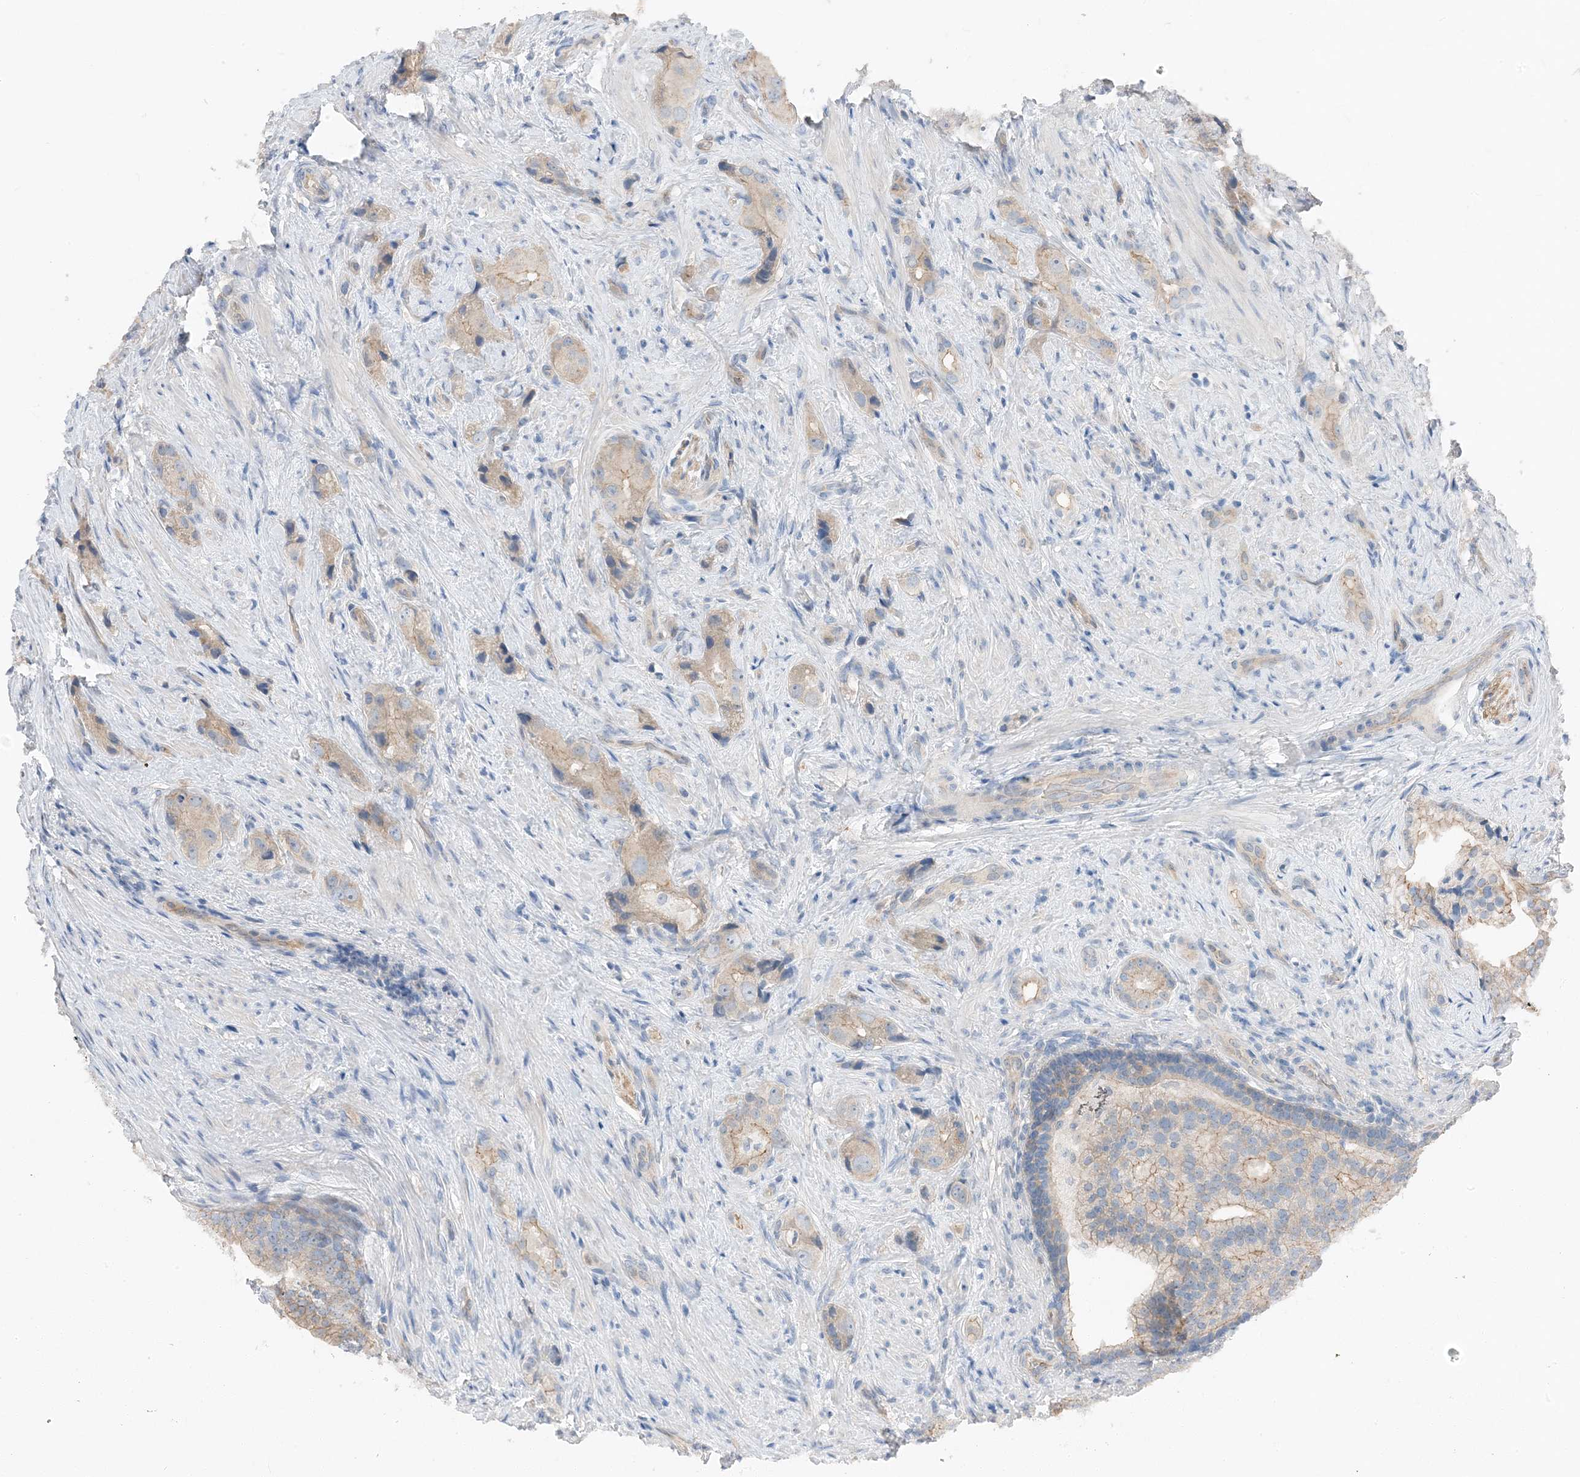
{"staining": {"intensity": "negative", "quantity": "none", "location": "none"}, "tissue": "prostate cancer", "cell_type": "Tumor cells", "image_type": "cancer", "snomed": [{"axis": "morphology", "description": "Adenocarcinoma, Low grade"}, {"axis": "topography", "description": "Prostate"}], "caption": "This is a photomicrograph of IHC staining of prostate cancer (low-grade adenocarcinoma), which shows no expression in tumor cells.", "gene": "NCOA7", "patient": {"sex": "male", "age": 71}}